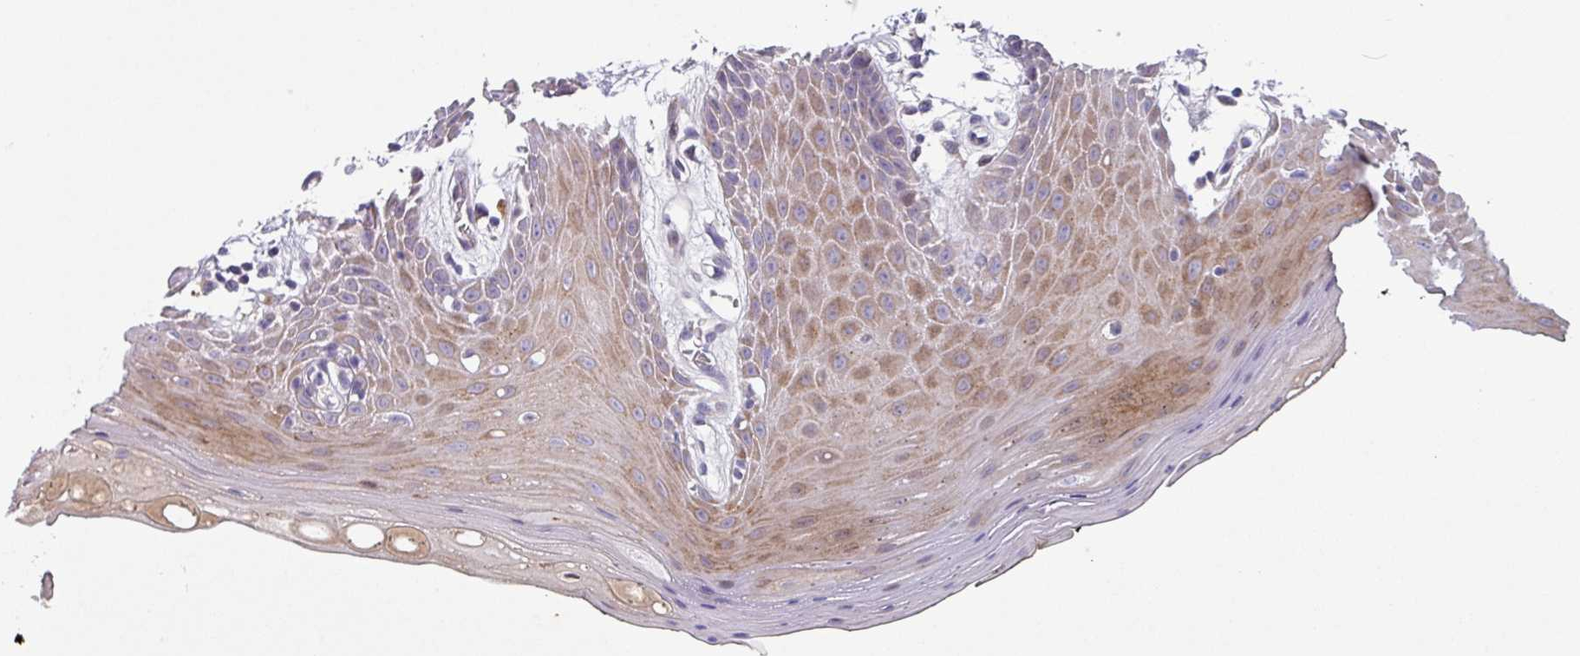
{"staining": {"intensity": "moderate", "quantity": "25%-75%", "location": "cytoplasmic/membranous"}, "tissue": "oral mucosa", "cell_type": "Squamous epithelial cells", "image_type": "normal", "snomed": [{"axis": "morphology", "description": "Normal tissue, NOS"}, {"axis": "topography", "description": "Oral tissue"}, {"axis": "topography", "description": "Tounge, NOS"}], "caption": "Protein staining of unremarkable oral mucosa displays moderate cytoplasmic/membranous staining in about 25%-75% of squamous epithelial cells.", "gene": "KLHL3", "patient": {"sex": "female", "age": 59}}